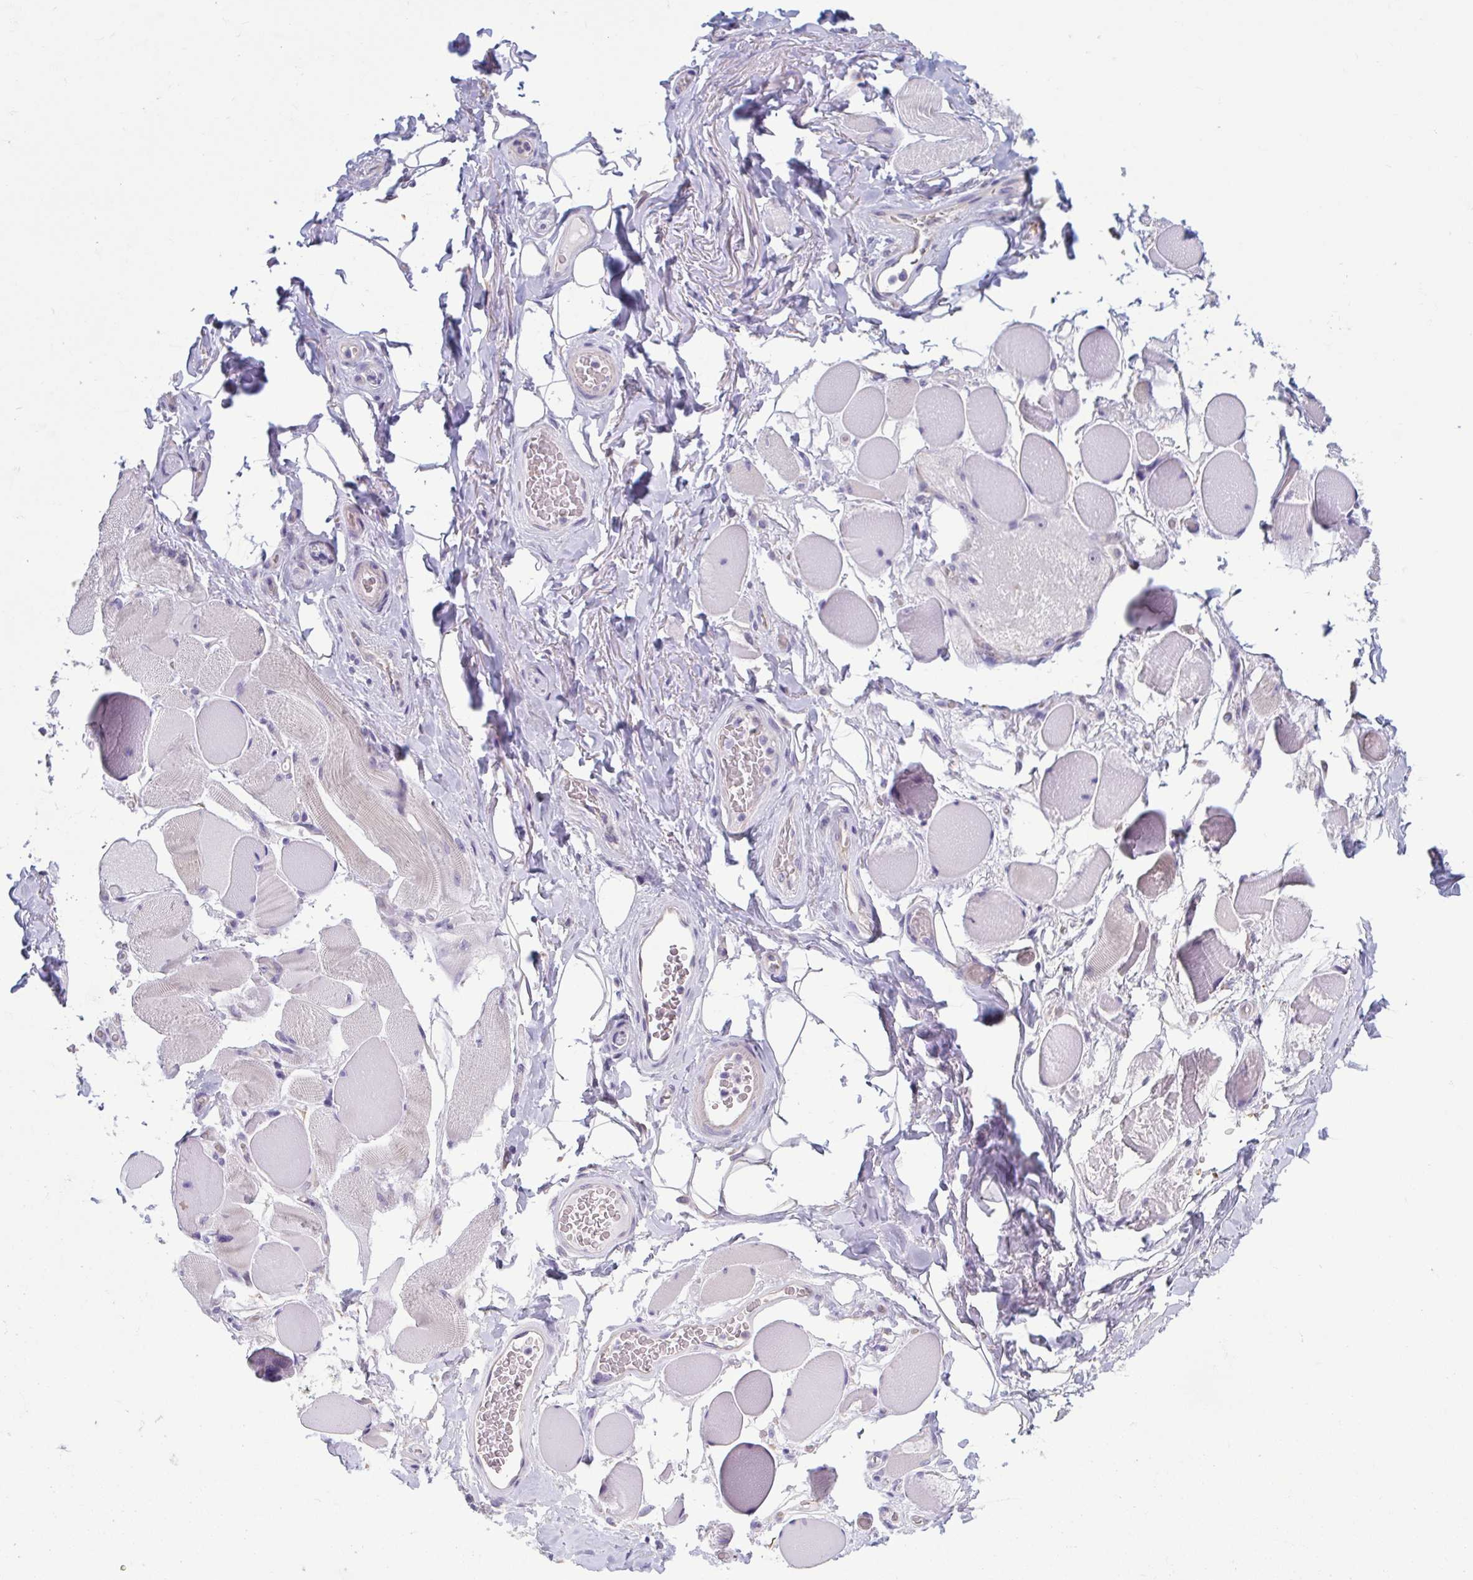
{"staining": {"intensity": "weak", "quantity": "<25%", "location": "cytoplasmic/membranous"}, "tissue": "skeletal muscle", "cell_type": "Myocytes", "image_type": "normal", "snomed": [{"axis": "morphology", "description": "Normal tissue, NOS"}, {"axis": "topography", "description": "Skeletal muscle"}, {"axis": "topography", "description": "Anal"}, {"axis": "topography", "description": "Peripheral nerve tissue"}], "caption": "A micrograph of skeletal muscle stained for a protein exhibits no brown staining in myocytes. (DAB (3,3'-diaminobenzidine) IHC visualized using brightfield microscopy, high magnification).", "gene": "MORC4", "patient": {"sex": "male", "age": 53}}